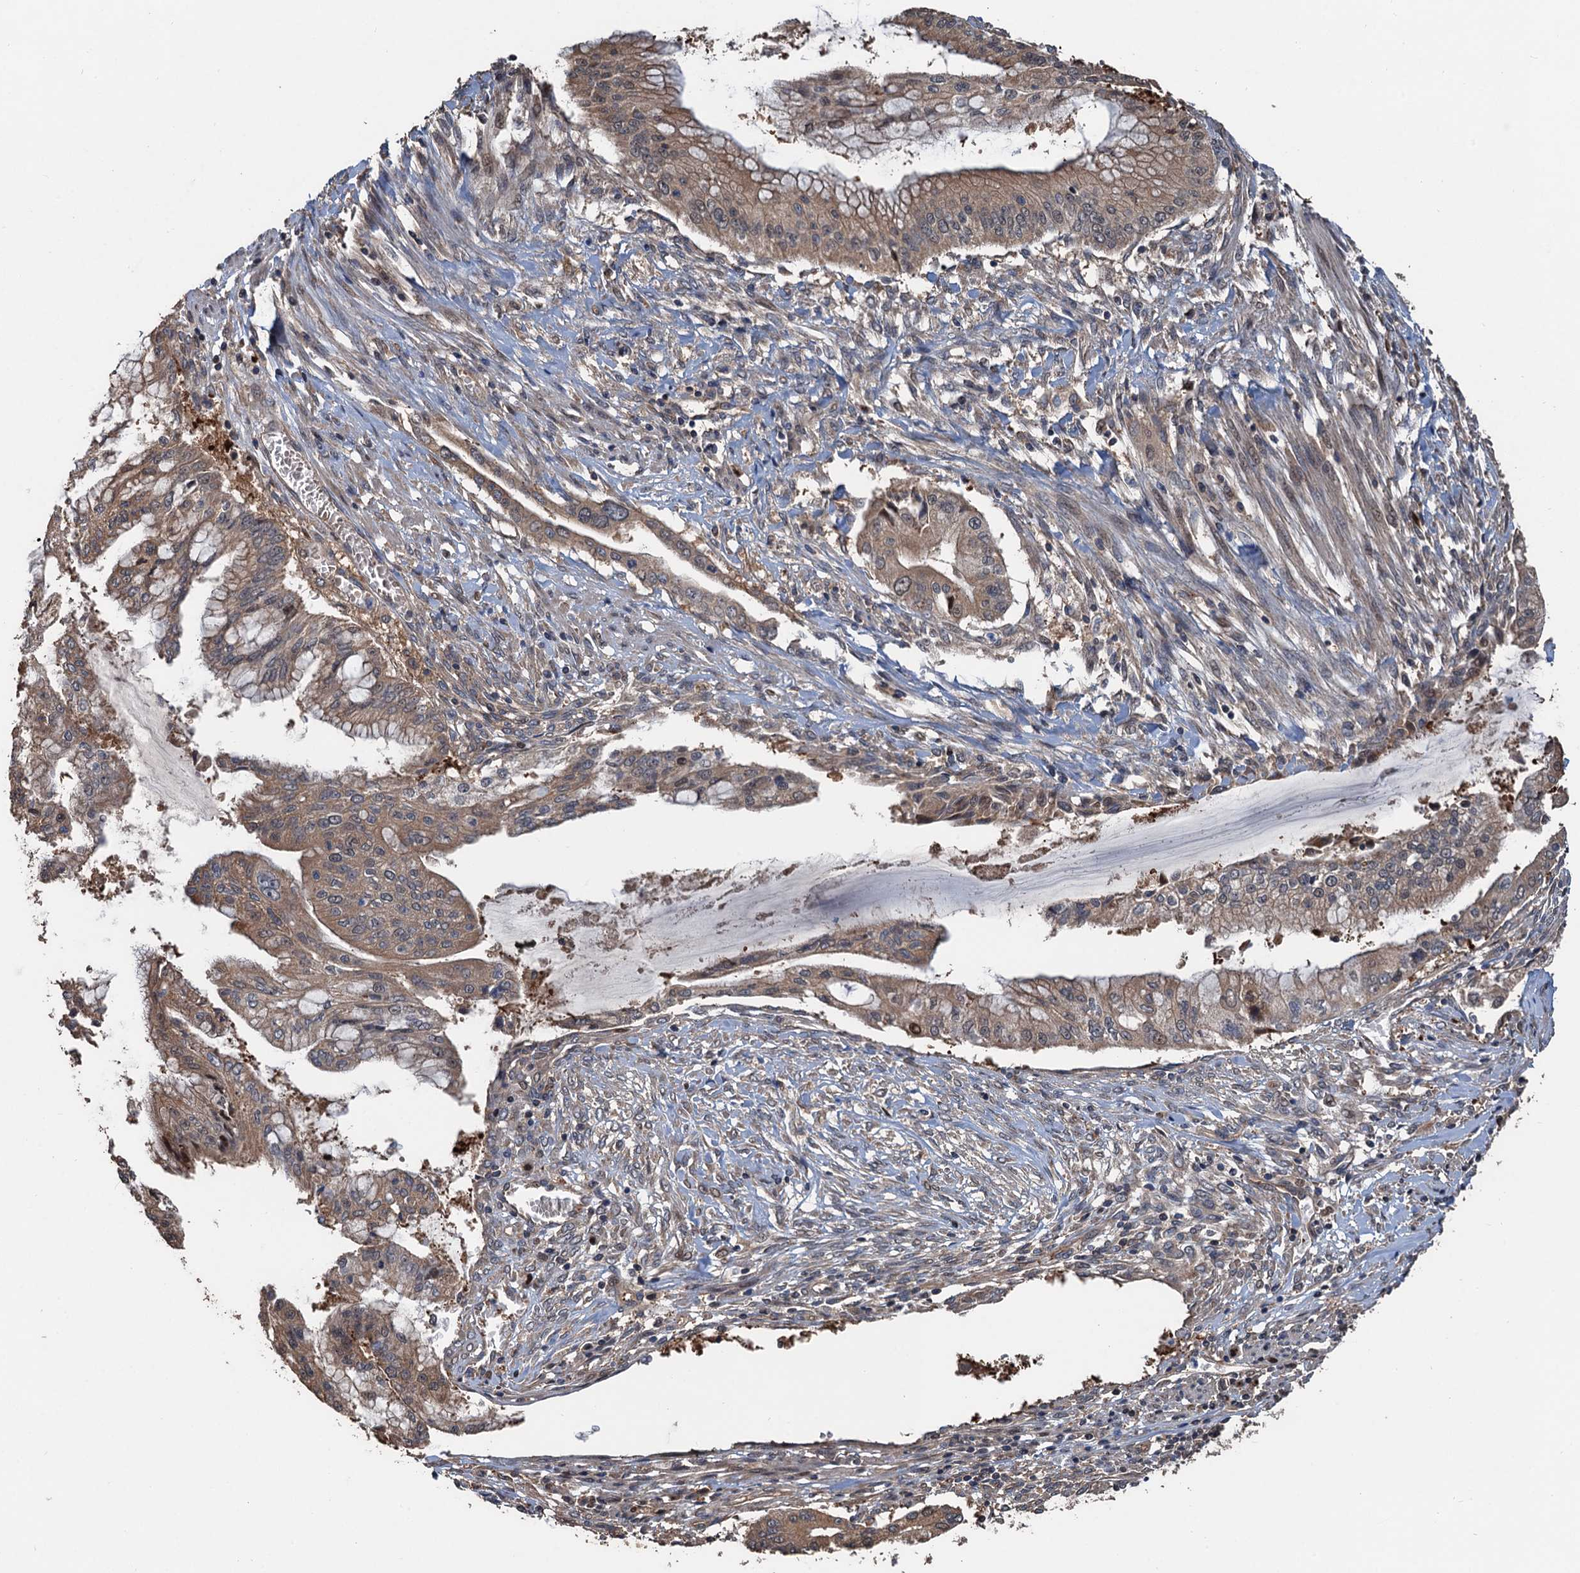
{"staining": {"intensity": "moderate", "quantity": ">75%", "location": "cytoplasmic/membranous,nuclear"}, "tissue": "pancreatic cancer", "cell_type": "Tumor cells", "image_type": "cancer", "snomed": [{"axis": "morphology", "description": "Adenocarcinoma, NOS"}, {"axis": "topography", "description": "Pancreas"}], "caption": "This histopathology image demonstrates adenocarcinoma (pancreatic) stained with immunohistochemistry (IHC) to label a protein in brown. The cytoplasmic/membranous and nuclear of tumor cells show moderate positivity for the protein. Nuclei are counter-stained blue.", "gene": "DEXI", "patient": {"sex": "male", "age": 46}}